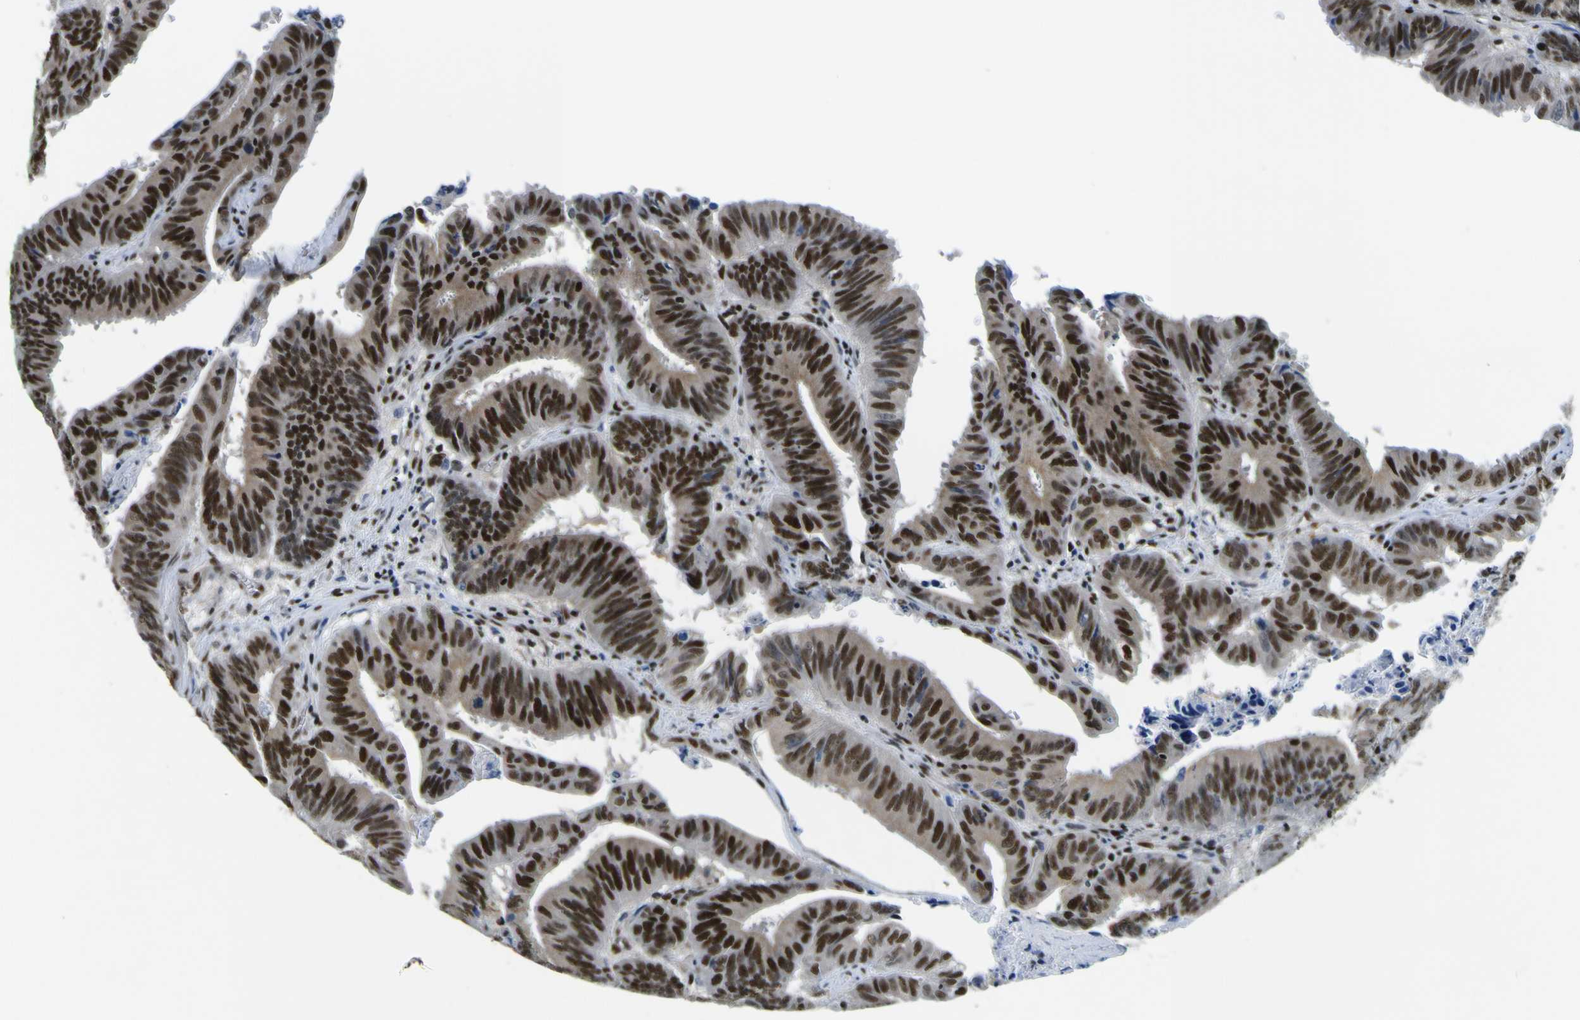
{"staining": {"intensity": "strong", "quantity": ">75%", "location": "nuclear"}, "tissue": "colorectal cancer", "cell_type": "Tumor cells", "image_type": "cancer", "snomed": [{"axis": "morphology", "description": "Adenocarcinoma, NOS"}, {"axis": "topography", "description": "Colon"}], "caption": "High-magnification brightfield microscopy of colorectal cancer (adenocarcinoma) stained with DAB (brown) and counterstained with hematoxylin (blue). tumor cells exhibit strong nuclear expression is appreciated in about>75% of cells.", "gene": "SP1", "patient": {"sex": "male", "age": 45}}